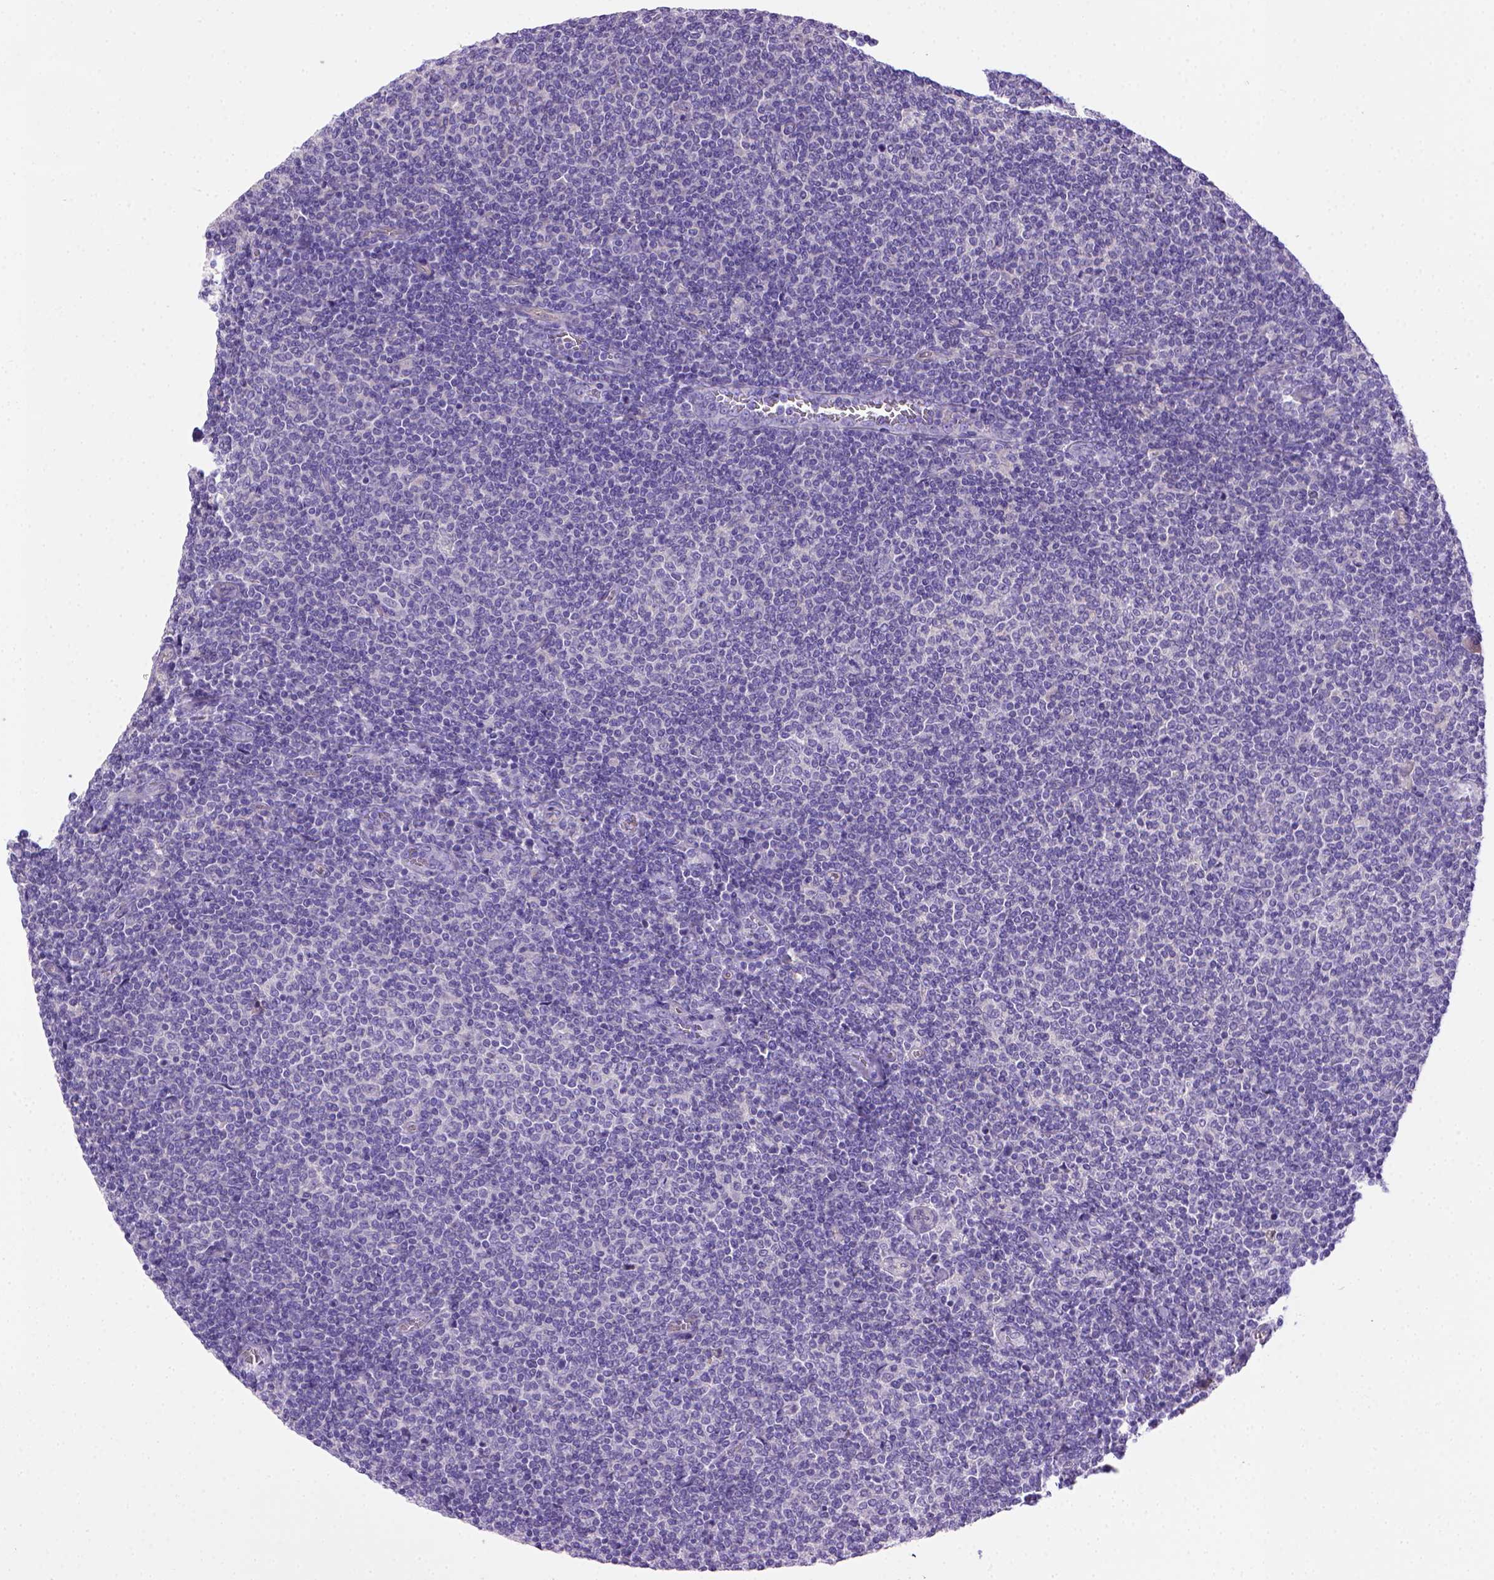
{"staining": {"intensity": "negative", "quantity": "none", "location": "none"}, "tissue": "lymphoma", "cell_type": "Tumor cells", "image_type": "cancer", "snomed": [{"axis": "morphology", "description": "Malignant lymphoma, non-Hodgkin's type, Low grade"}, {"axis": "topography", "description": "Lymph node"}], "caption": "This is an immunohistochemistry (IHC) micrograph of malignant lymphoma, non-Hodgkin's type (low-grade). There is no positivity in tumor cells.", "gene": "BAAT", "patient": {"sex": "male", "age": 52}}